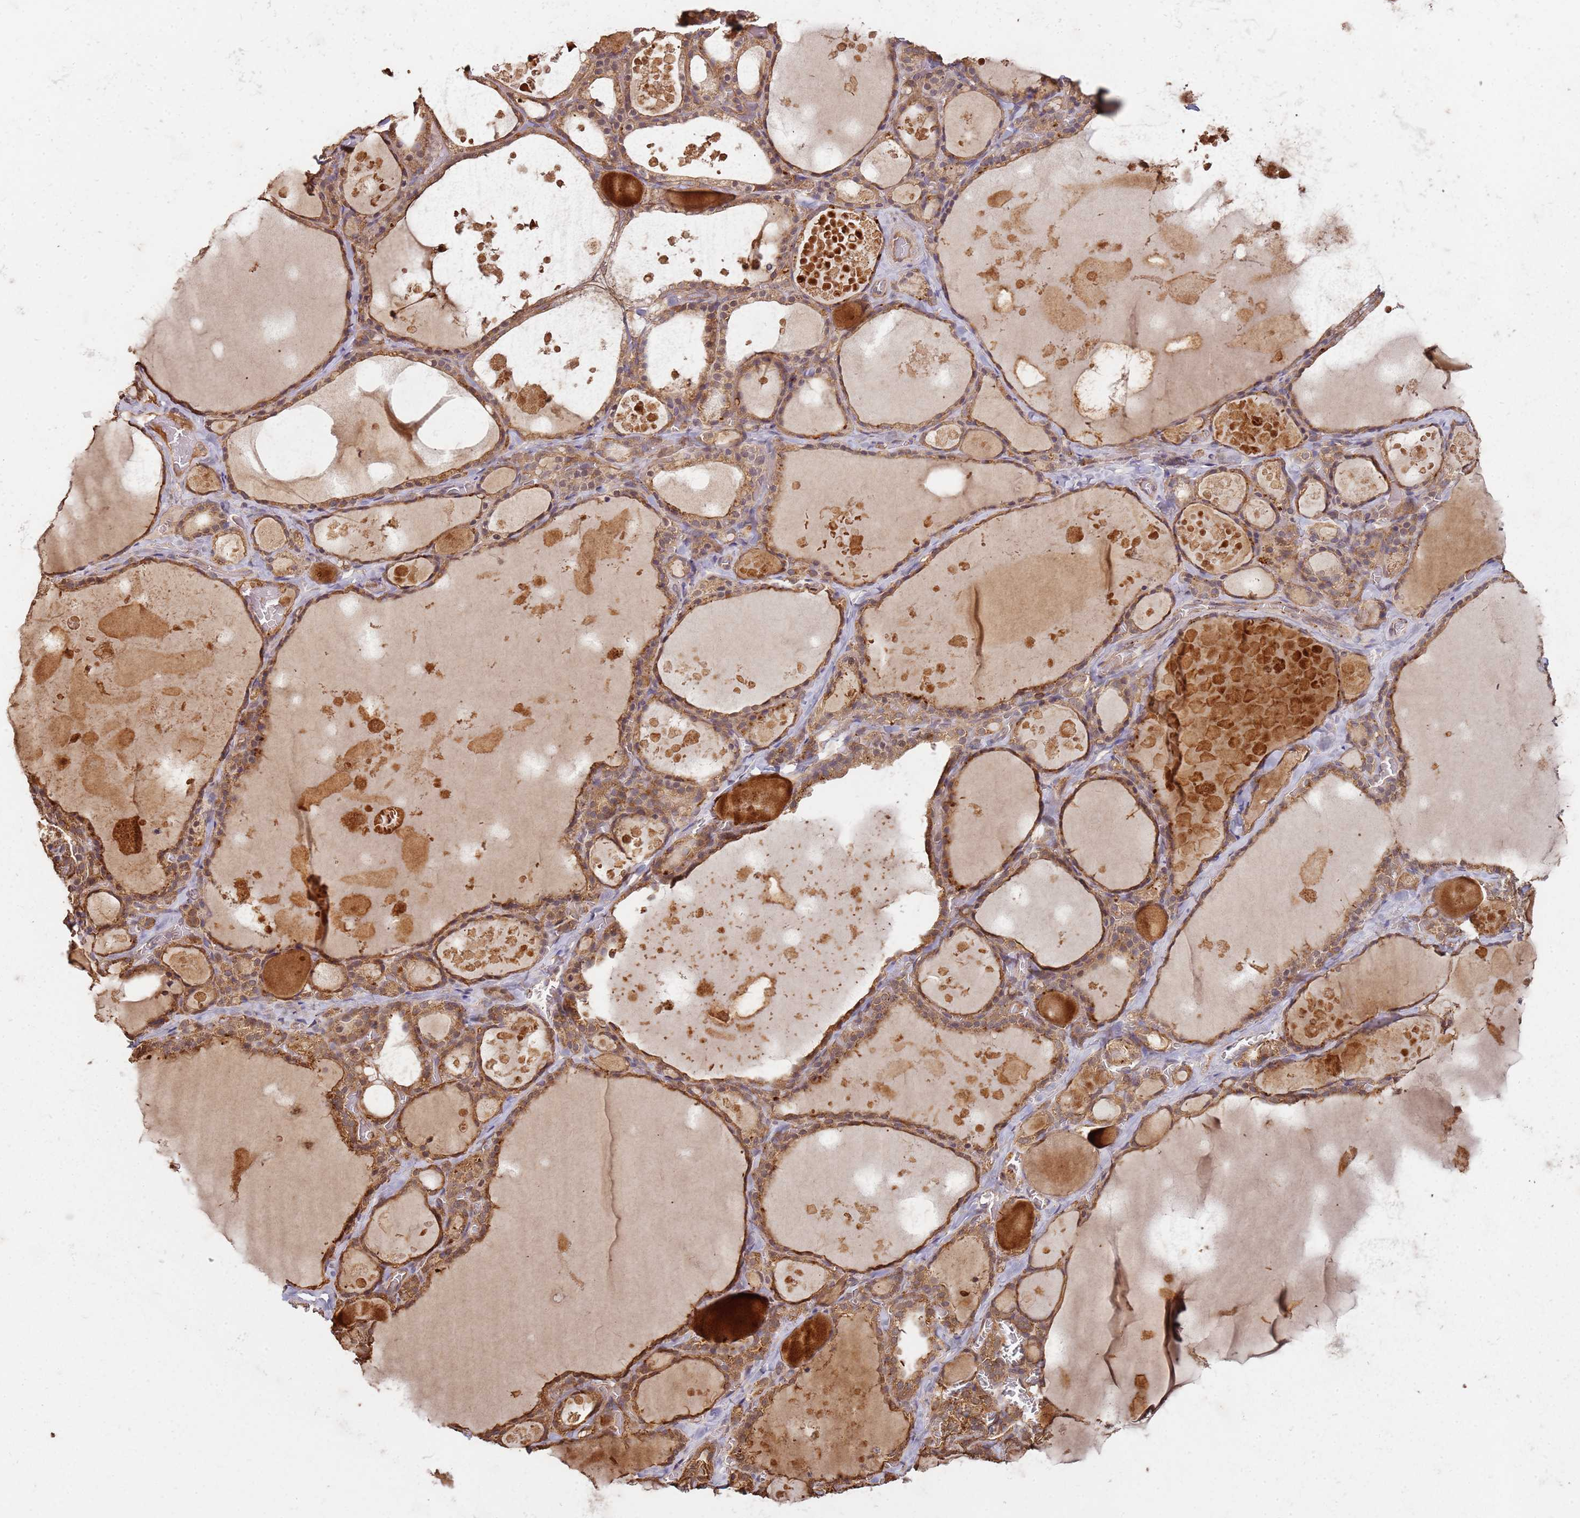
{"staining": {"intensity": "moderate", "quantity": ">75%", "location": "cytoplasmic/membranous"}, "tissue": "thyroid gland", "cell_type": "Glandular cells", "image_type": "normal", "snomed": [{"axis": "morphology", "description": "Normal tissue, NOS"}, {"axis": "topography", "description": "Thyroid gland"}], "caption": "Protein analysis of normal thyroid gland shows moderate cytoplasmic/membranous staining in about >75% of glandular cells. (Brightfield microscopy of DAB IHC at high magnification).", "gene": "SCGB2B2", "patient": {"sex": "male", "age": 56}}